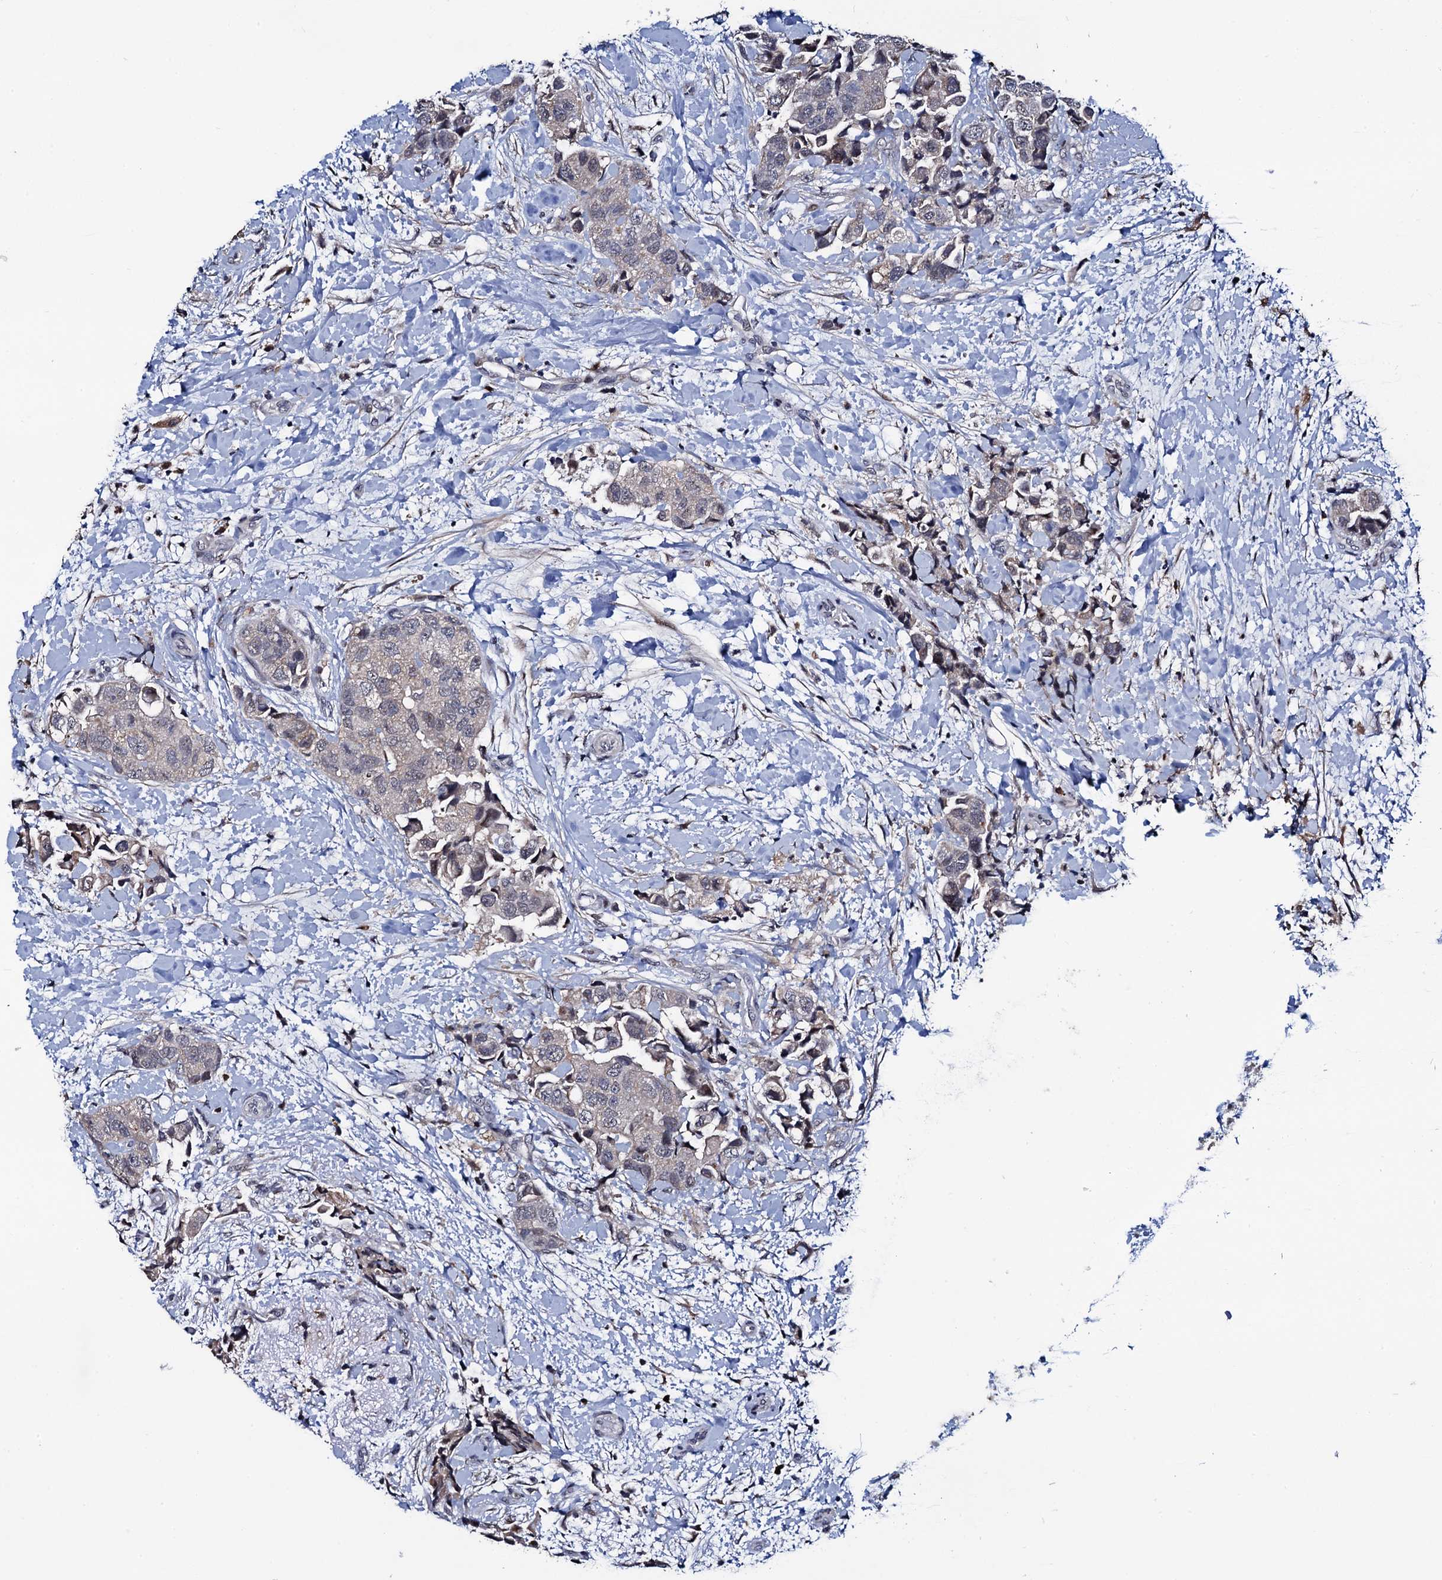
{"staining": {"intensity": "negative", "quantity": "none", "location": "none"}, "tissue": "breast cancer", "cell_type": "Tumor cells", "image_type": "cancer", "snomed": [{"axis": "morphology", "description": "Normal tissue, NOS"}, {"axis": "morphology", "description": "Duct carcinoma"}, {"axis": "topography", "description": "Breast"}], "caption": "This is an IHC photomicrograph of infiltrating ductal carcinoma (breast). There is no expression in tumor cells.", "gene": "FAM222A", "patient": {"sex": "female", "age": 62}}